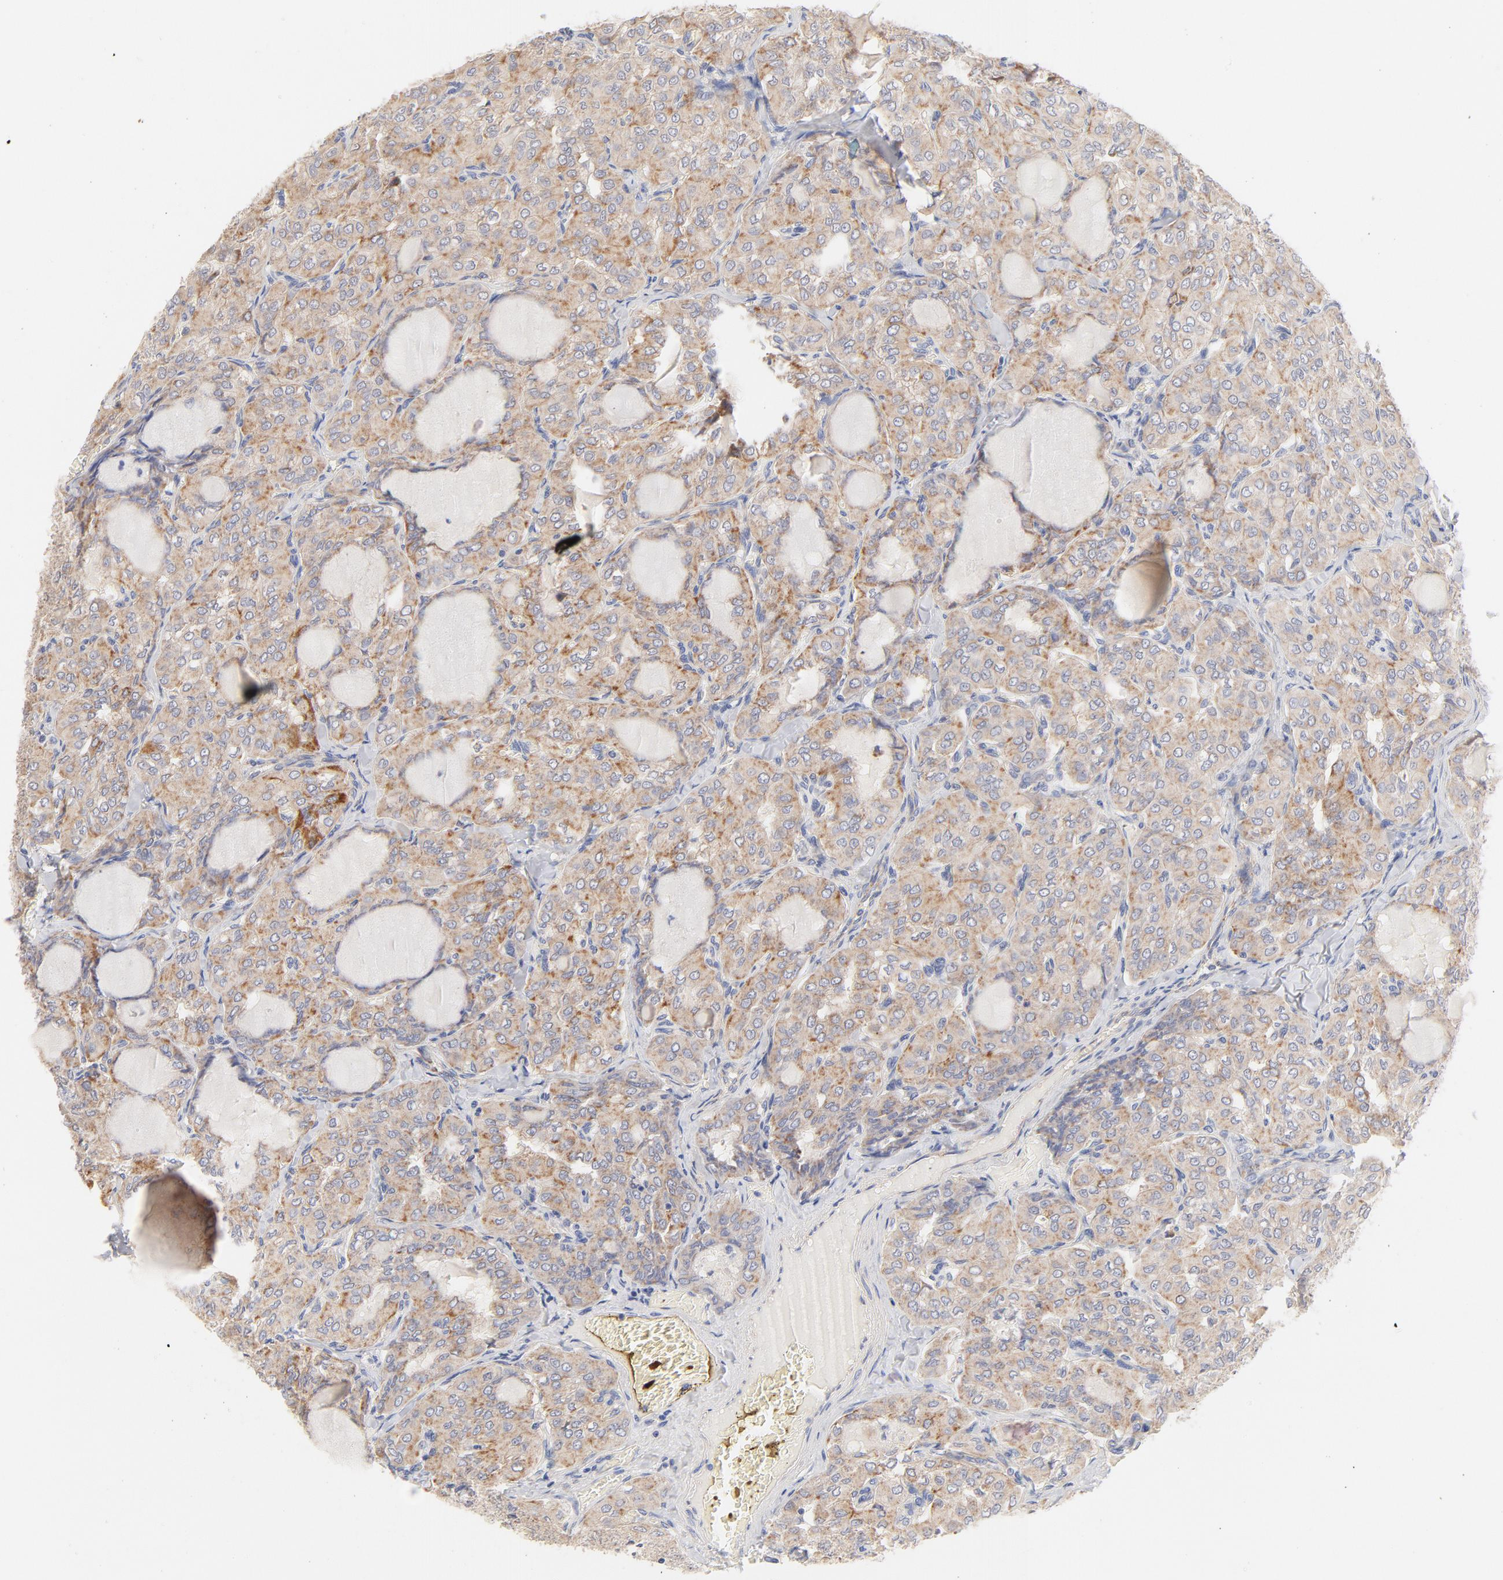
{"staining": {"intensity": "moderate", "quantity": ">75%", "location": "cytoplasmic/membranous"}, "tissue": "thyroid cancer", "cell_type": "Tumor cells", "image_type": "cancer", "snomed": [{"axis": "morphology", "description": "Papillary adenocarcinoma, NOS"}, {"axis": "topography", "description": "Thyroid gland"}], "caption": "This is an image of immunohistochemistry (IHC) staining of thyroid papillary adenocarcinoma, which shows moderate positivity in the cytoplasmic/membranous of tumor cells.", "gene": "MTERF2", "patient": {"sex": "male", "age": 20}}